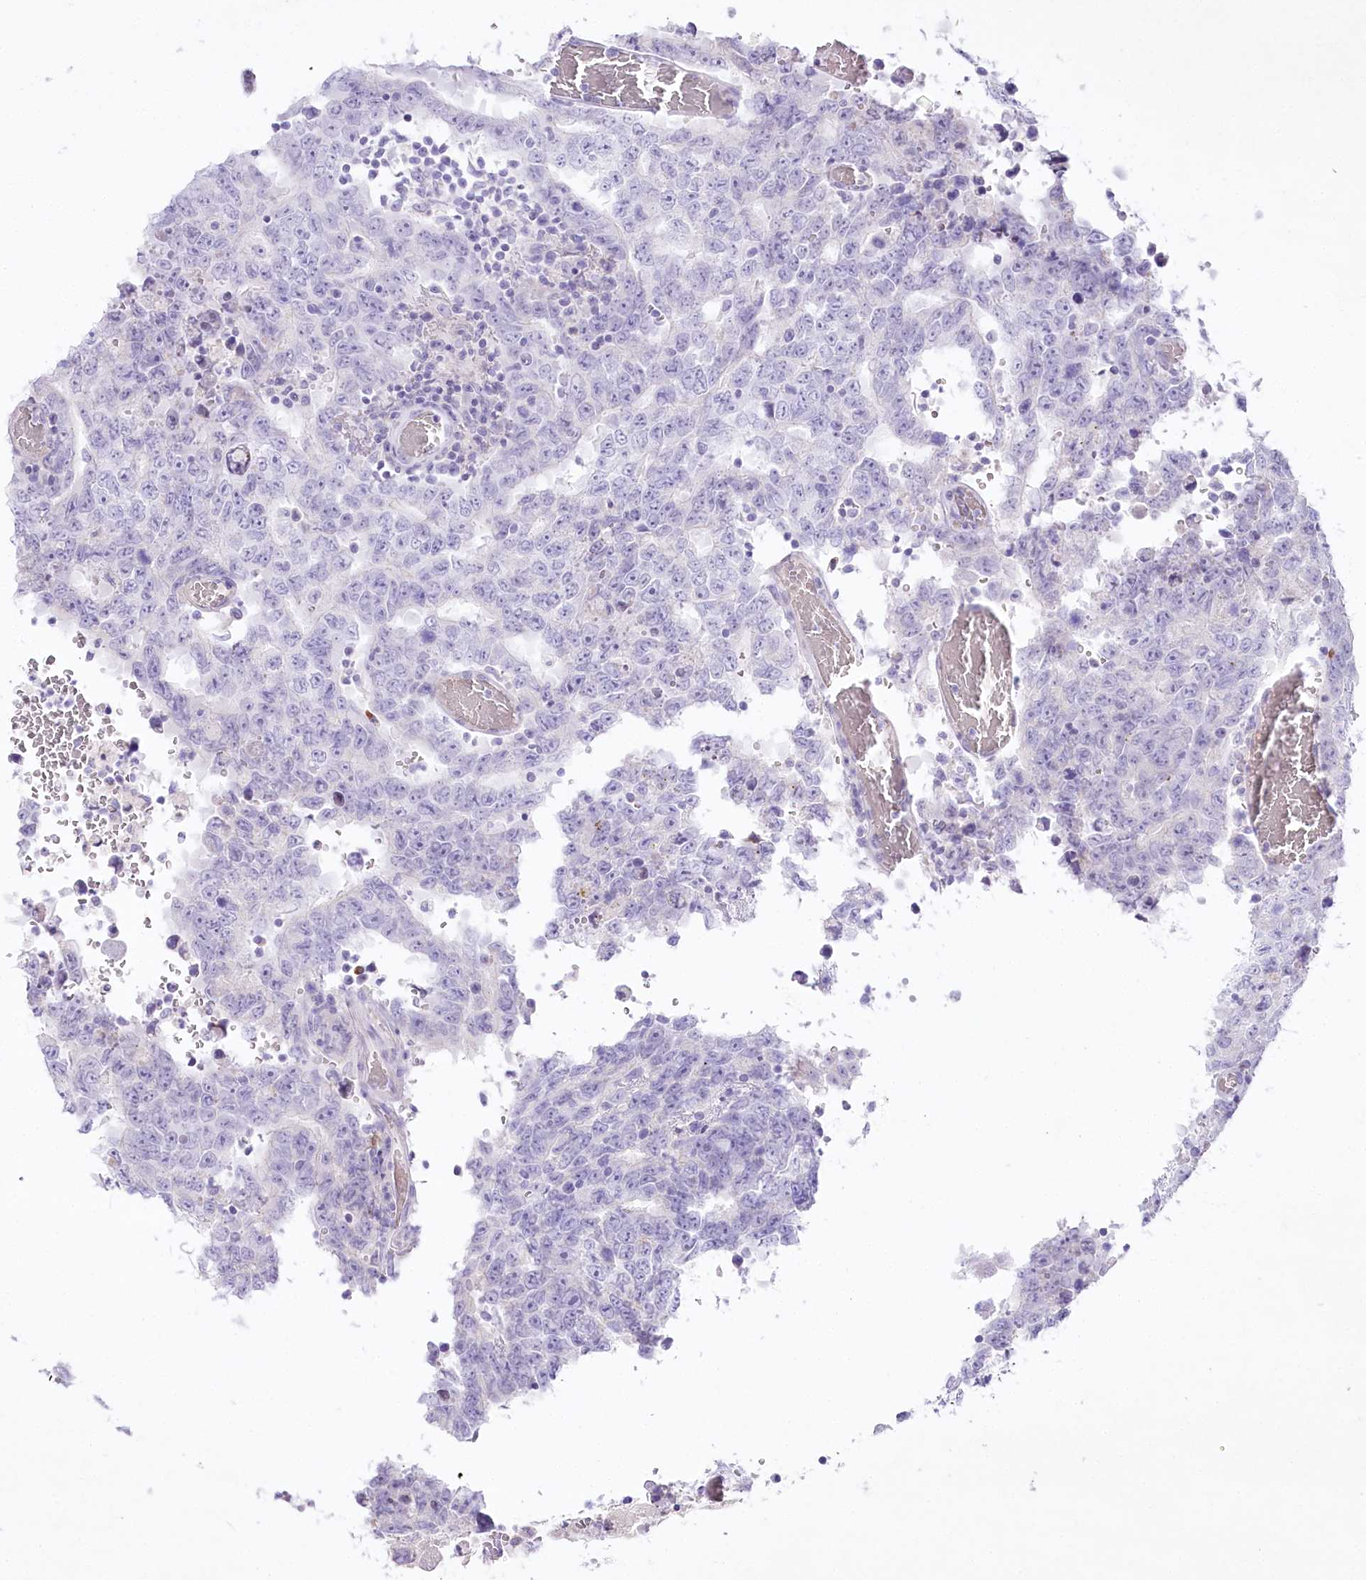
{"staining": {"intensity": "negative", "quantity": "none", "location": "none"}, "tissue": "testis cancer", "cell_type": "Tumor cells", "image_type": "cancer", "snomed": [{"axis": "morphology", "description": "Carcinoma, Embryonal, NOS"}, {"axis": "topography", "description": "Testis"}], "caption": "This micrograph is of embryonal carcinoma (testis) stained with IHC to label a protein in brown with the nuclei are counter-stained blue. There is no expression in tumor cells.", "gene": "MYOZ1", "patient": {"sex": "male", "age": 26}}